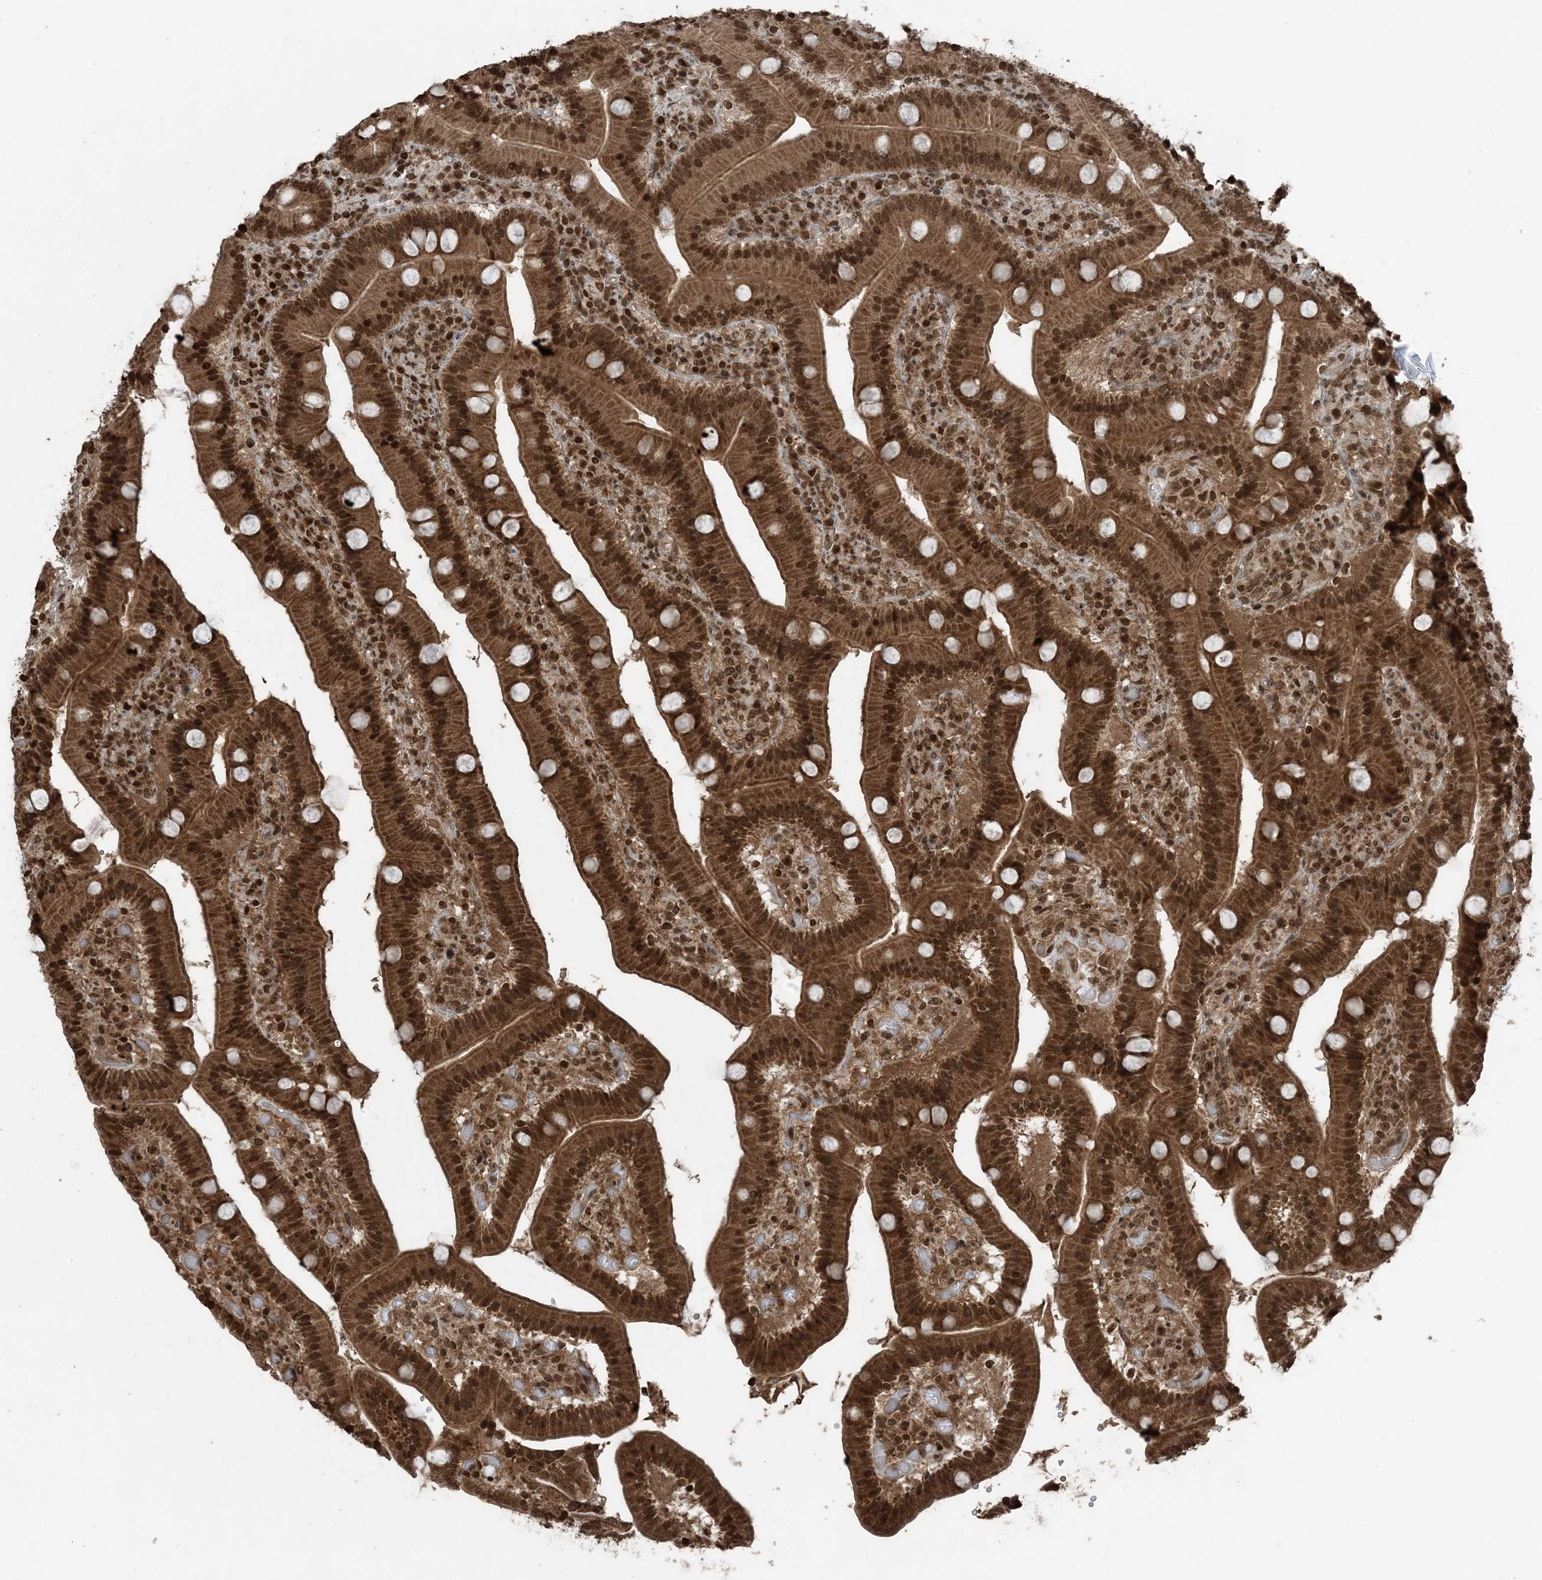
{"staining": {"intensity": "strong", "quantity": ">75%", "location": "cytoplasmic/membranous,nuclear"}, "tissue": "duodenum", "cell_type": "Glandular cells", "image_type": "normal", "snomed": [{"axis": "morphology", "description": "Normal tissue, NOS"}, {"axis": "topography", "description": "Duodenum"}], "caption": "Brown immunohistochemical staining in normal human duodenum demonstrates strong cytoplasmic/membranous,nuclear positivity in approximately >75% of glandular cells. (brown staining indicates protein expression, while blue staining denotes nuclei).", "gene": "ZFAND2B", "patient": {"sex": "female", "age": 62}}